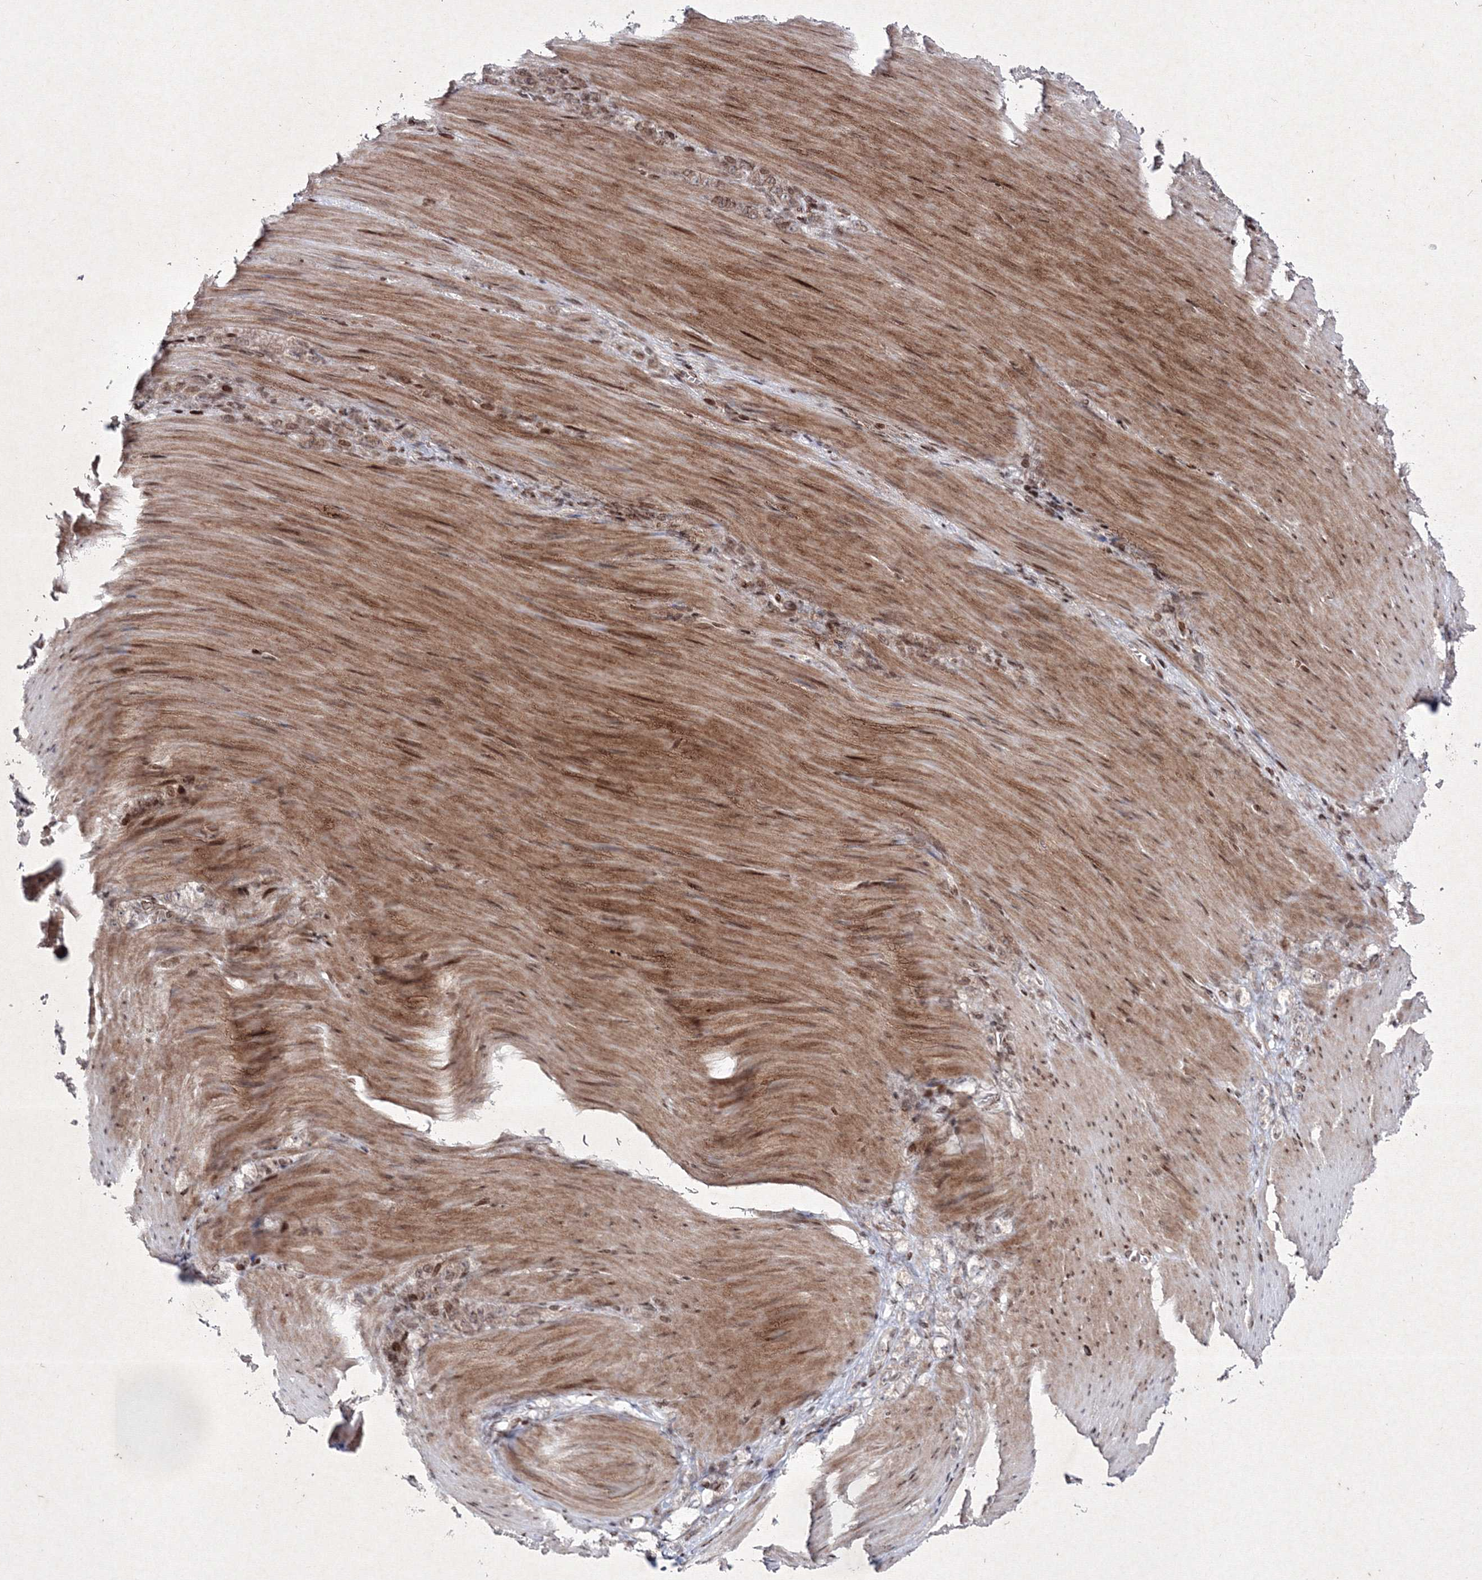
{"staining": {"intensity": "weak", "quantity": ">75%", "location": "nuclear"}, "tissue": "stomach cancer", "cell_type": "Tumor cells", "image_type": "cancer", "snomed": [{"axis": "morphology", "description": "Normal tissue, NOS"}, {"axis": "morphology", "description": "Adenocarcinoma, NOS"}, {"axis": "topography", "description": "Stomach"}], "caption": "The immunohistochemical stain highlights weak nuclear staining in tumor cells of stomach cancer tissue.", "gene": "SMIM29", "patient": {"sex": "male", "age": 82}}